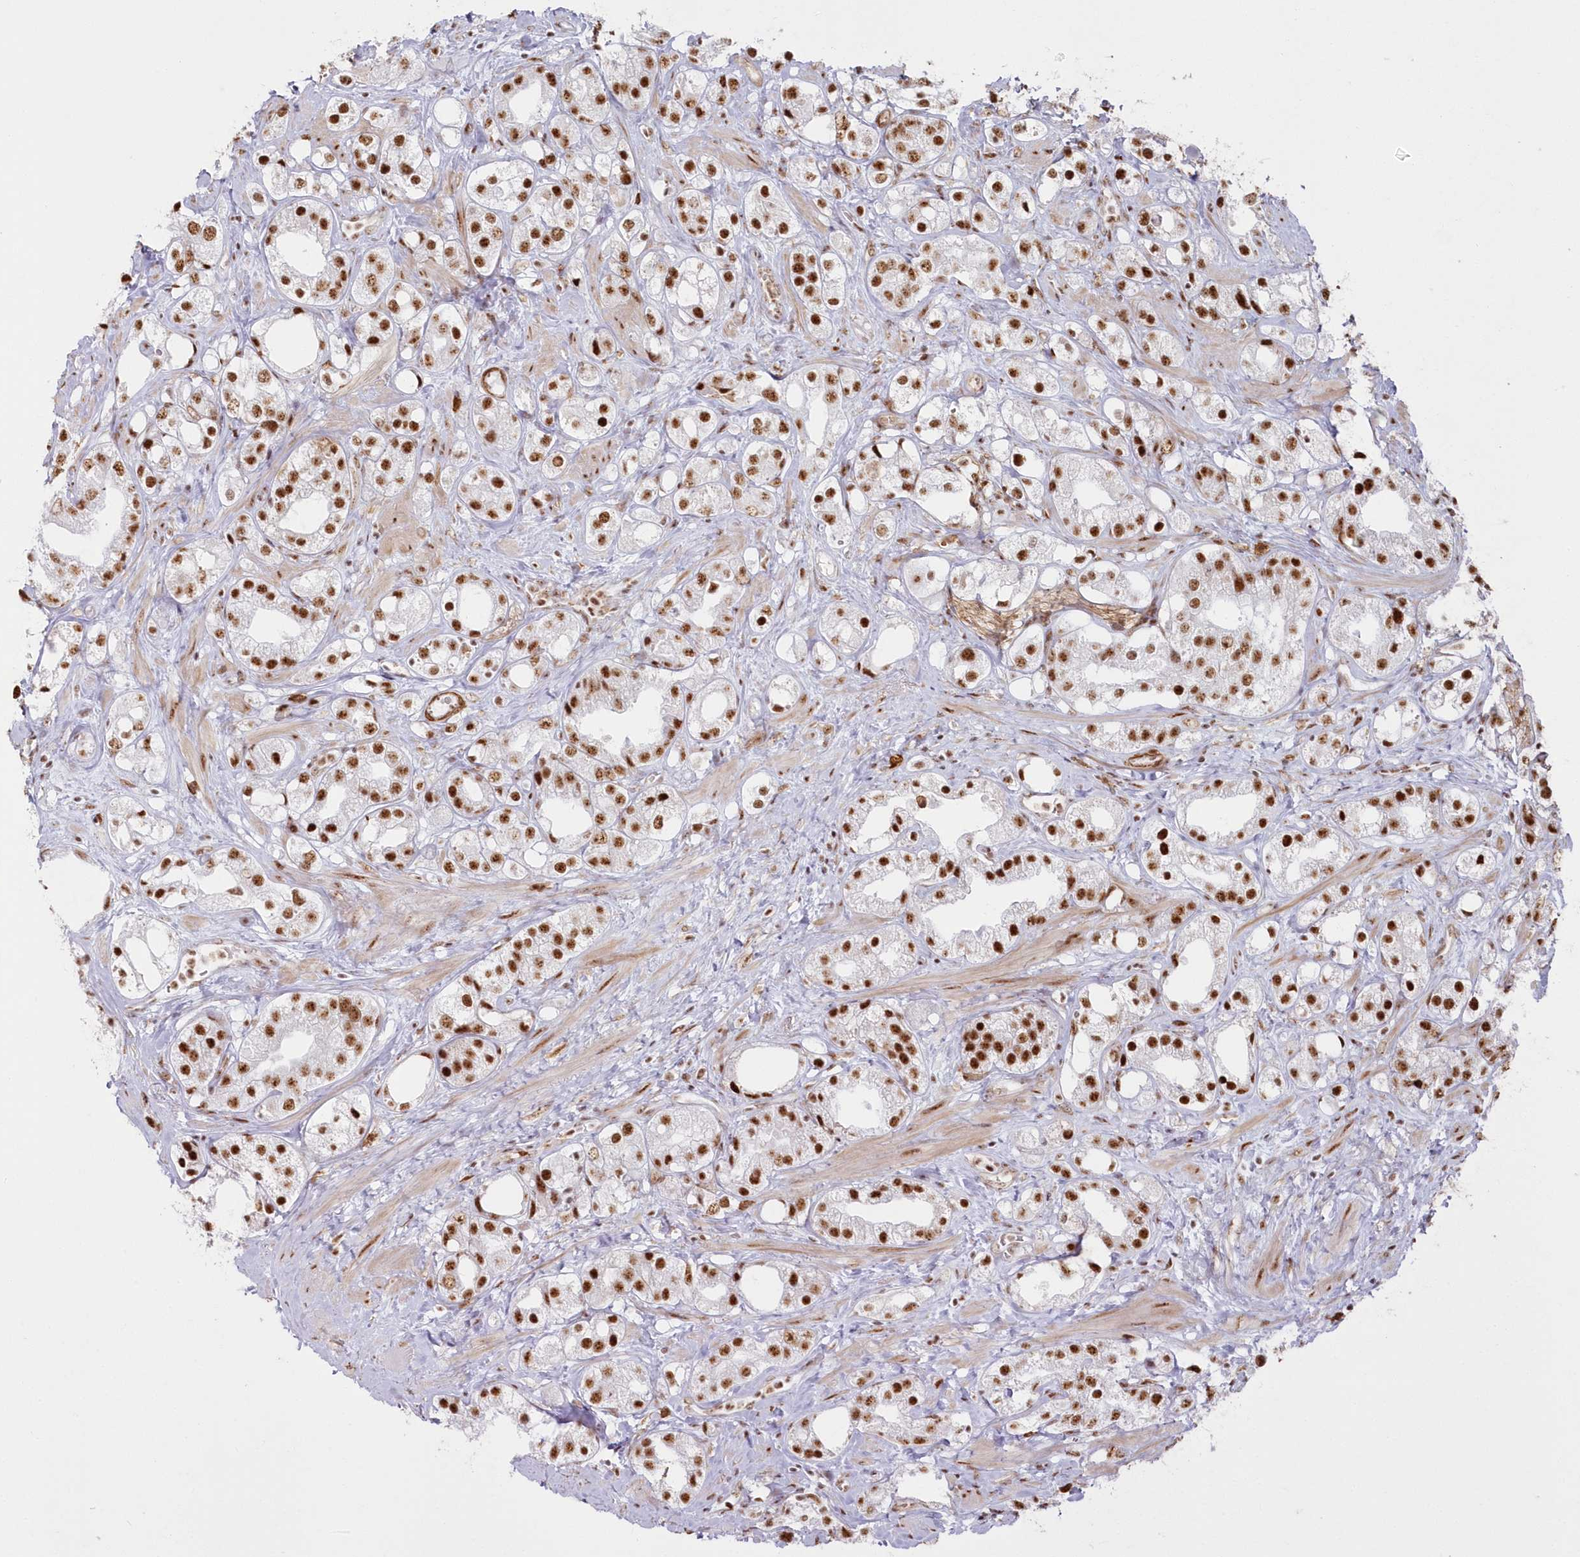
{"staining": {"intensity": "strong", "quantity": ">75%", "location": "nuclear"}, "tissue": "prostate cancer", "cell_type": "Tumor cells", "image_type": "cancer", "snomed": [{"axis": "morphology", "description": "Adenocarcinoma, NOS"}, {"axis": "topography", "description": "Prostate"}], "caption": "Prostate cancer (adenocarcinoma) stained with IHC demonstrates strong nuclear staining in approximately >75% of tumor cells.", "gene": "DDX46", "patient": {"sex": "male", "age": 79}}